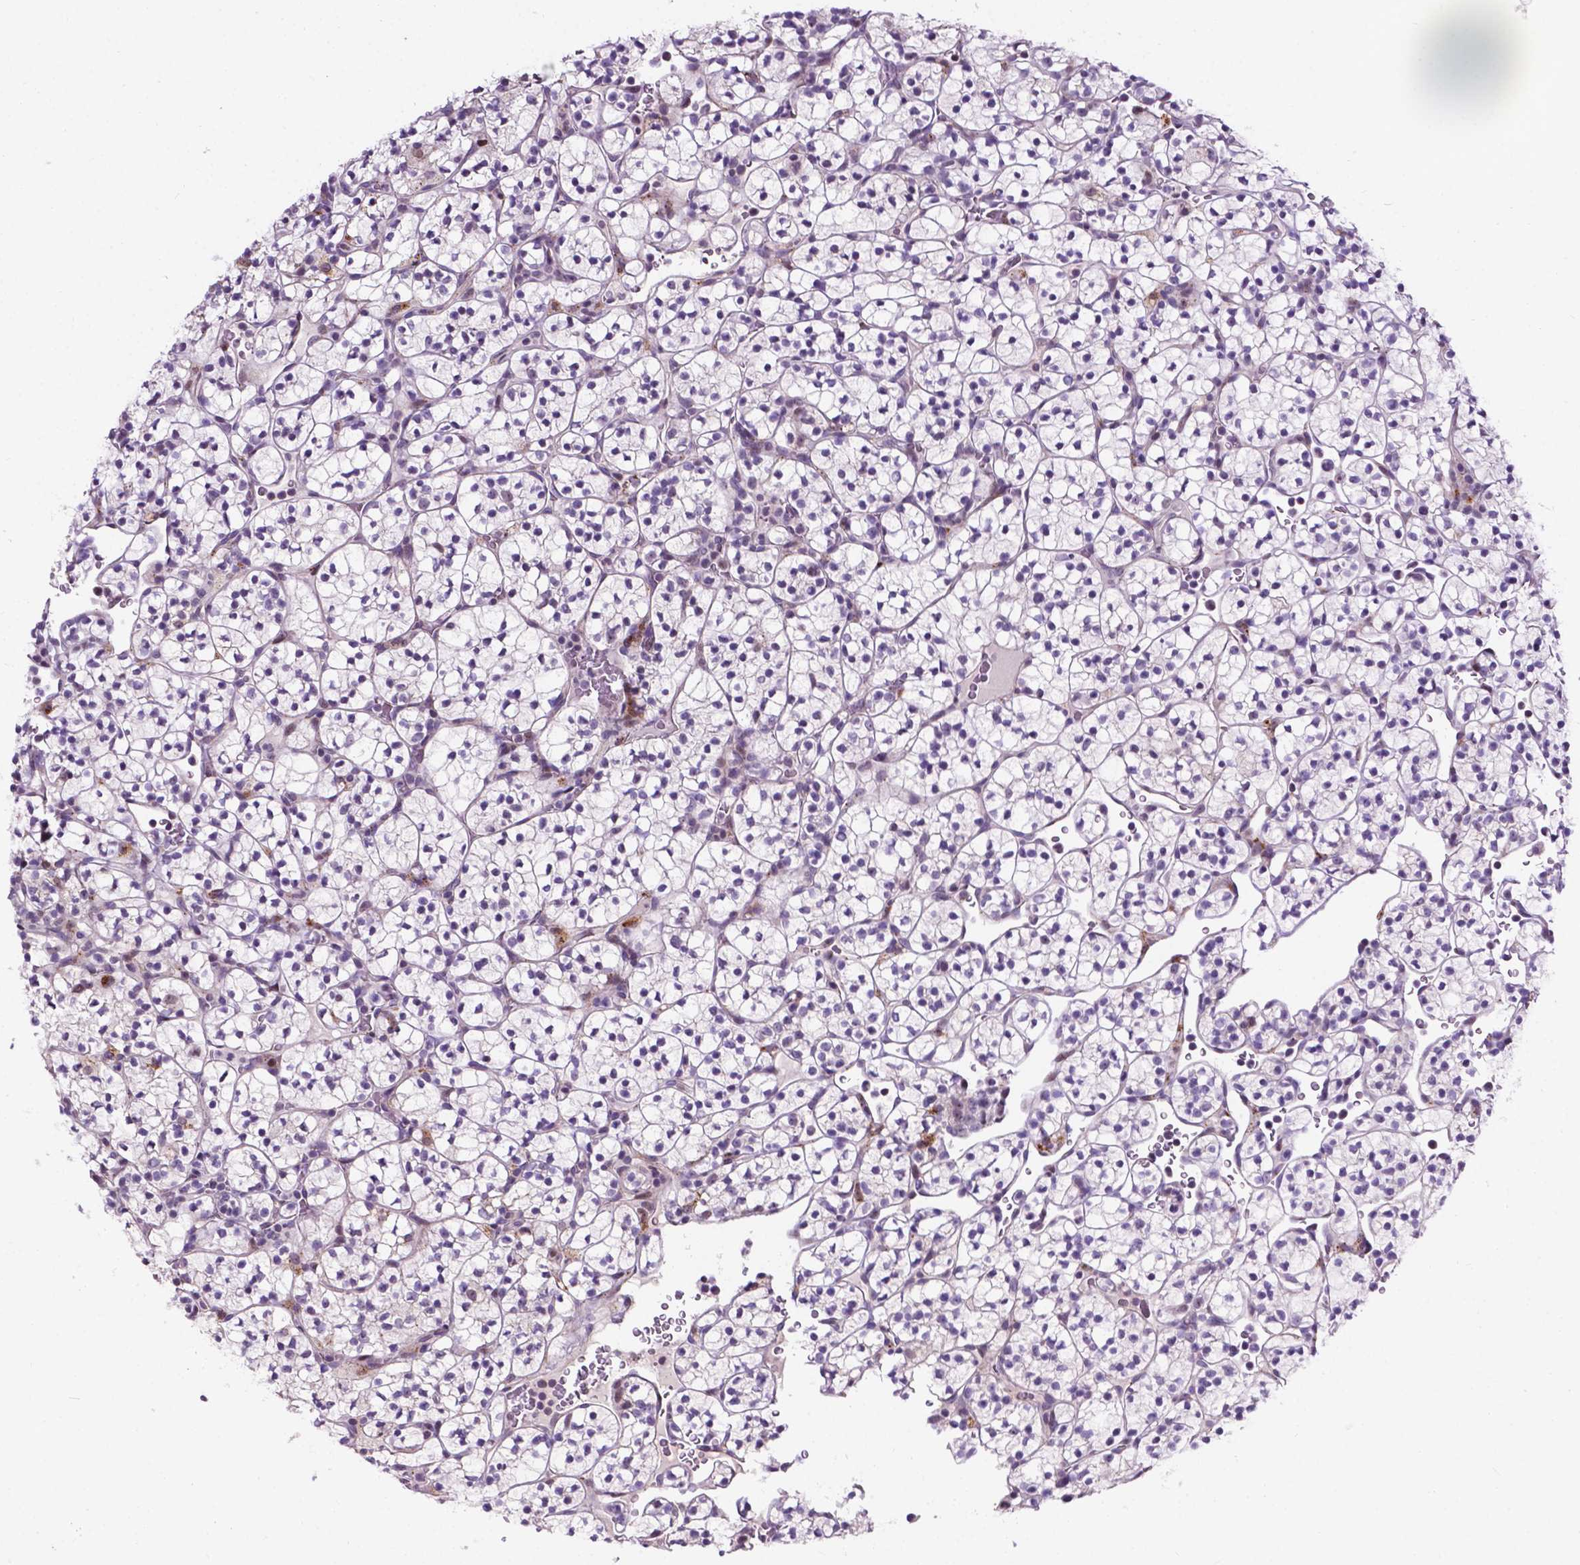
{"staining": {"intensity": "negative", "quantity": "none", "location": "none"}, "tissue": "renal cancer", "cell_type": "Tumor cells", "image_type": "cancer", "snomed": [{"axis": "morphology", "description": "Adenocarcinoma, NOS"}, {"axis": "topography", "description": "Kidney"}], "caption": "This micrograph is of renal adenocarcinoma stained with IHC to label a protein in brown with the nuclei are counter-stained blue. There is no positivity in tumor cells. Nuclei are stained in blue.", "gene": "SMAD3", "patient": {"sex": "female", "age": 89}}